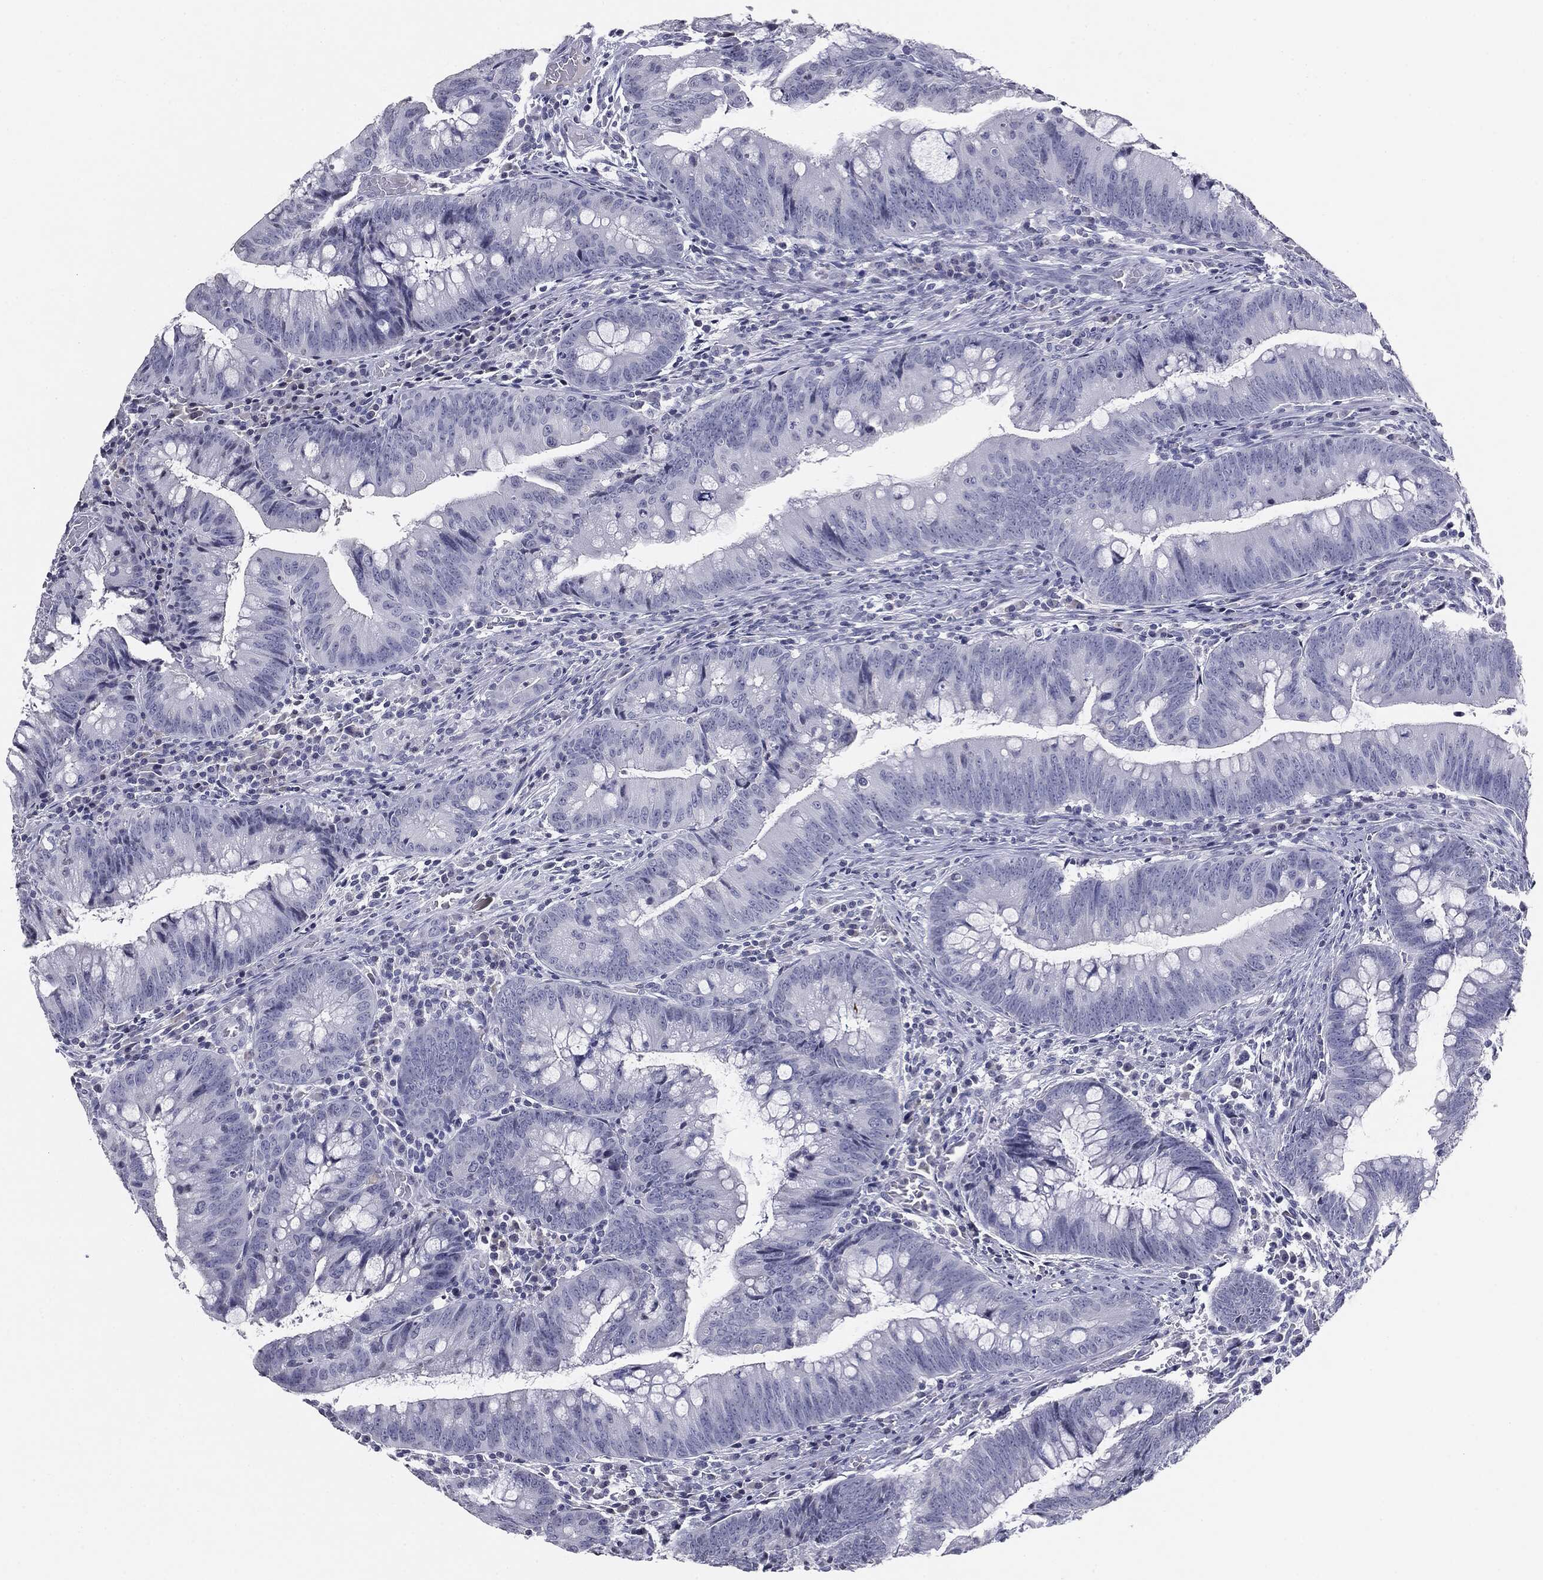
{"staining": {"intensity": "negative", "quantity": "none", "location": "none"}, "tissue": "colorectal cancer", "cell_type": "Tumor cells", "image_type": "cancer", "snomed": [{"axis": "morphology", "description": "Adenocarcinoma, NOS"}, {"axis": "topography", "description": "Colon"}], "caption": "A high-resolution histopathology image shows immunohistochemistry (IHC) staining of adenocarcinoma (colorectal), which reveals no significant positivity in tumor cells.", "gene": "SERPINB4", "patient": {"sex": "male", "age": 62}}